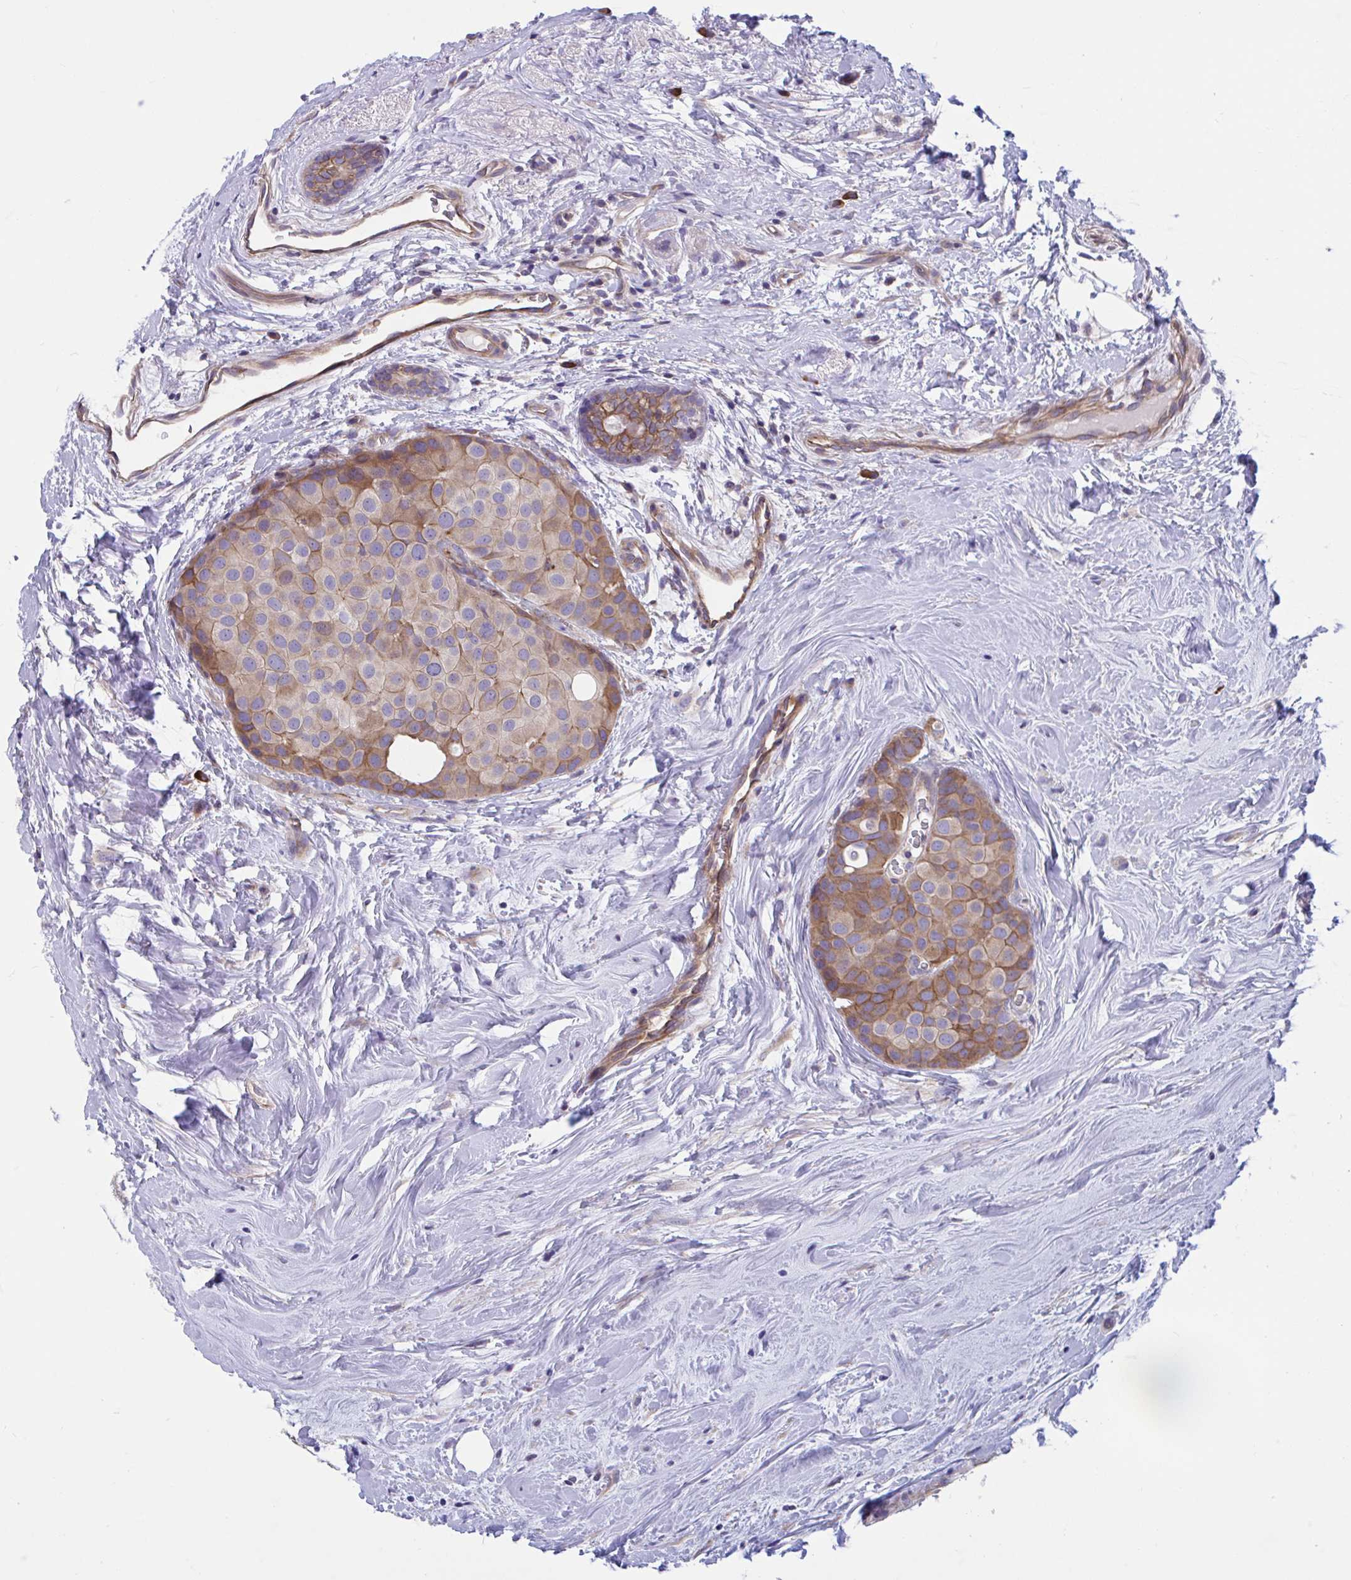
{"staining": {"intensity": "moderate", "quantity": "25%-75%", "location": "cytoplasmic/membranous"}, "tissue": "breast cancer", "cell_type": "Tumor cells", "image_type": "cancer", "snomed": [{"axis": "morphology", "description": "Duct carcinoma"}, {"axis": "topography", "description": "Breast"}], "caption": "Immunohistochemistry of human breast cancer displays medium levels of moderate cytoplasmic/membranous expression in approximately 25%-75% of tumor cells.", "gene": "WBP1", "patient": {"sex": "female", "age": 70}}